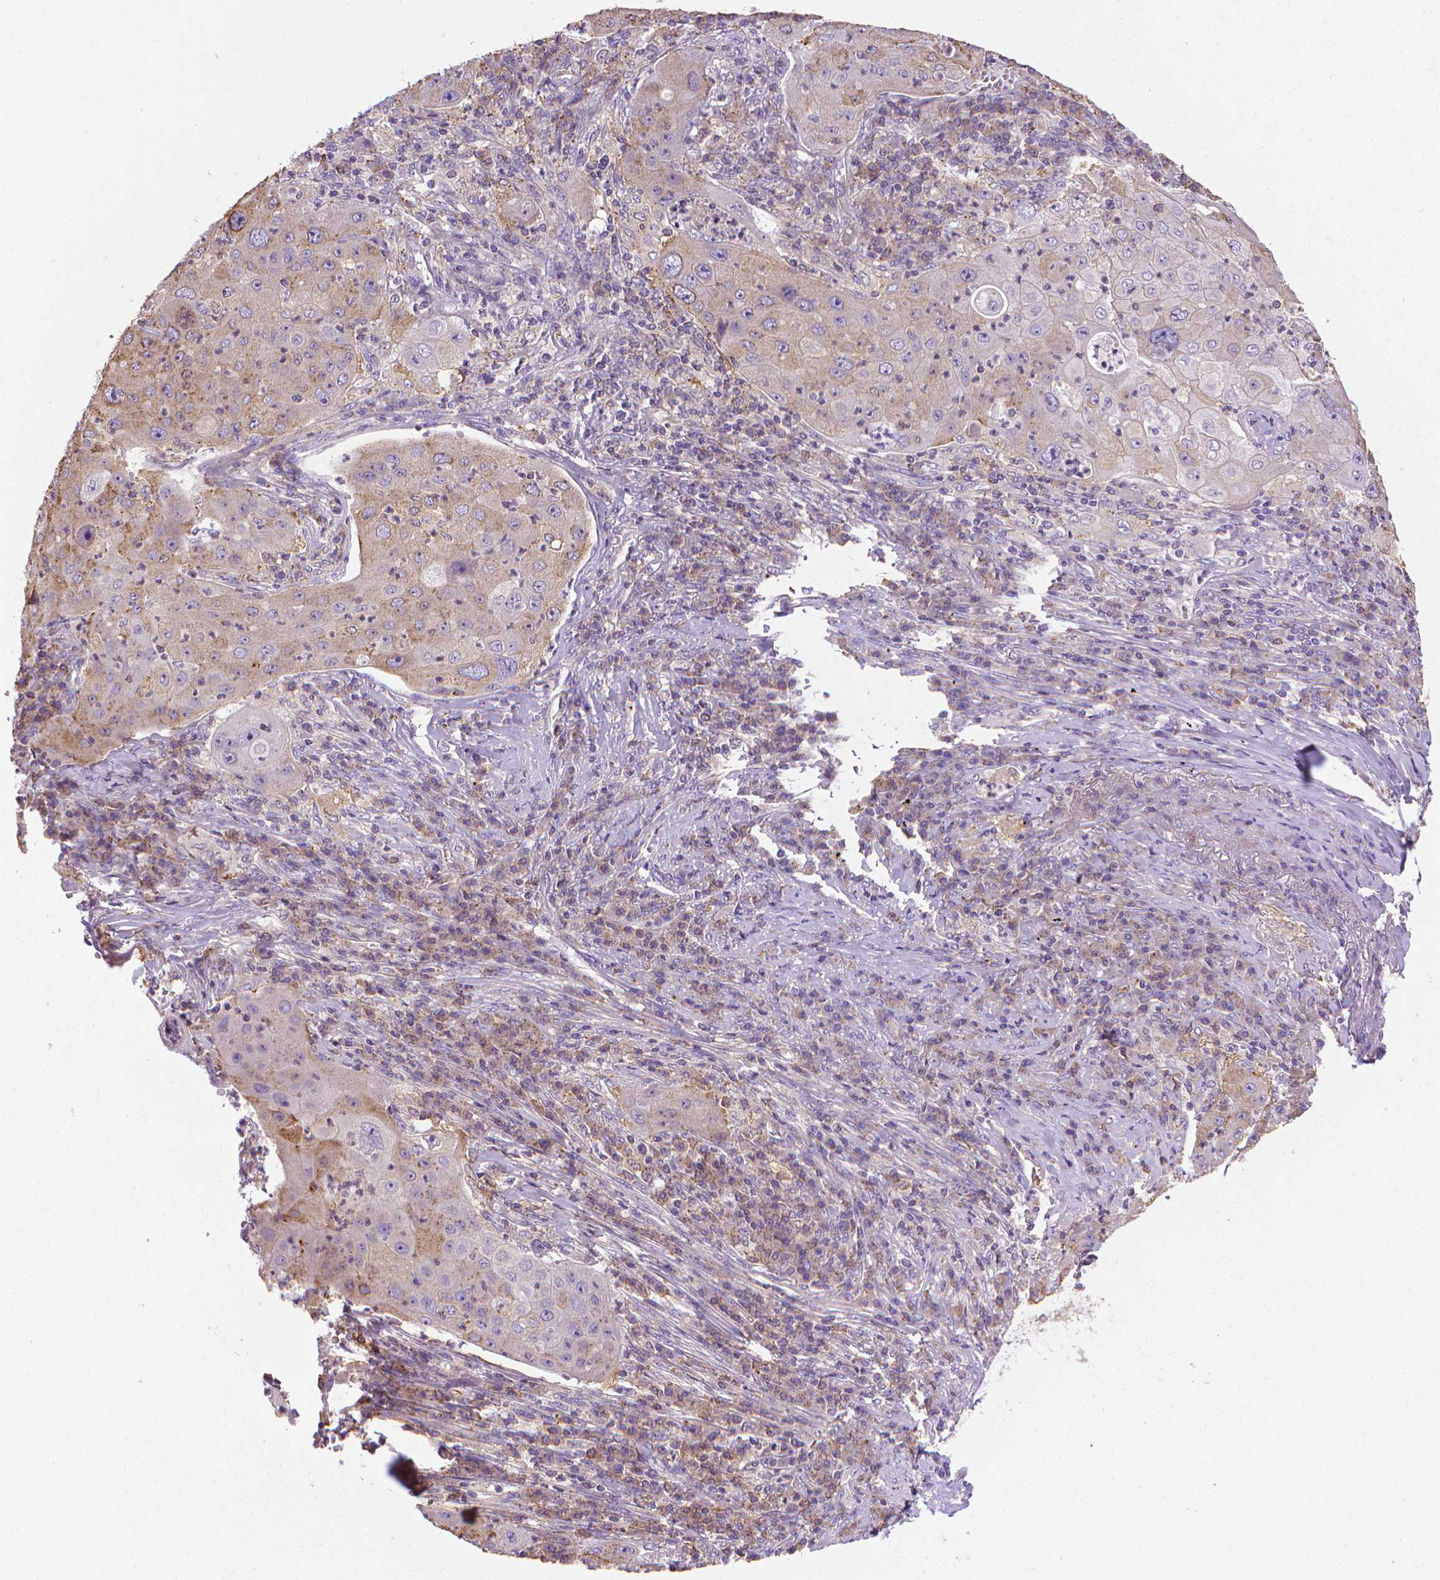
{"staining": {"intensity": "weak", "quantity": "<25%", "location": "cytoplasmic/membranous"}, "tissue": "lung cancer", "cell_type": "Tumor cells", "image_type": "cancer", "snomed": [{"axis": "morphology", "description": "Squamous cell carcinoma, NOS"}, {"axis": "topography", "description": "Lung"}], "caption": "Immunohistochemistry of human lung cancer (squamous cell carcinoma) reveals no staining in tumor cells. Brightfield microscopy of immunohistochemistry (IHC) stained with DAB (3,3'-diaminobenzidine) (brown) and hematoxylin (blue), captured at high magnification.", "gene": "SLC51B", "patient": {"sex": "female", "age": 59}}